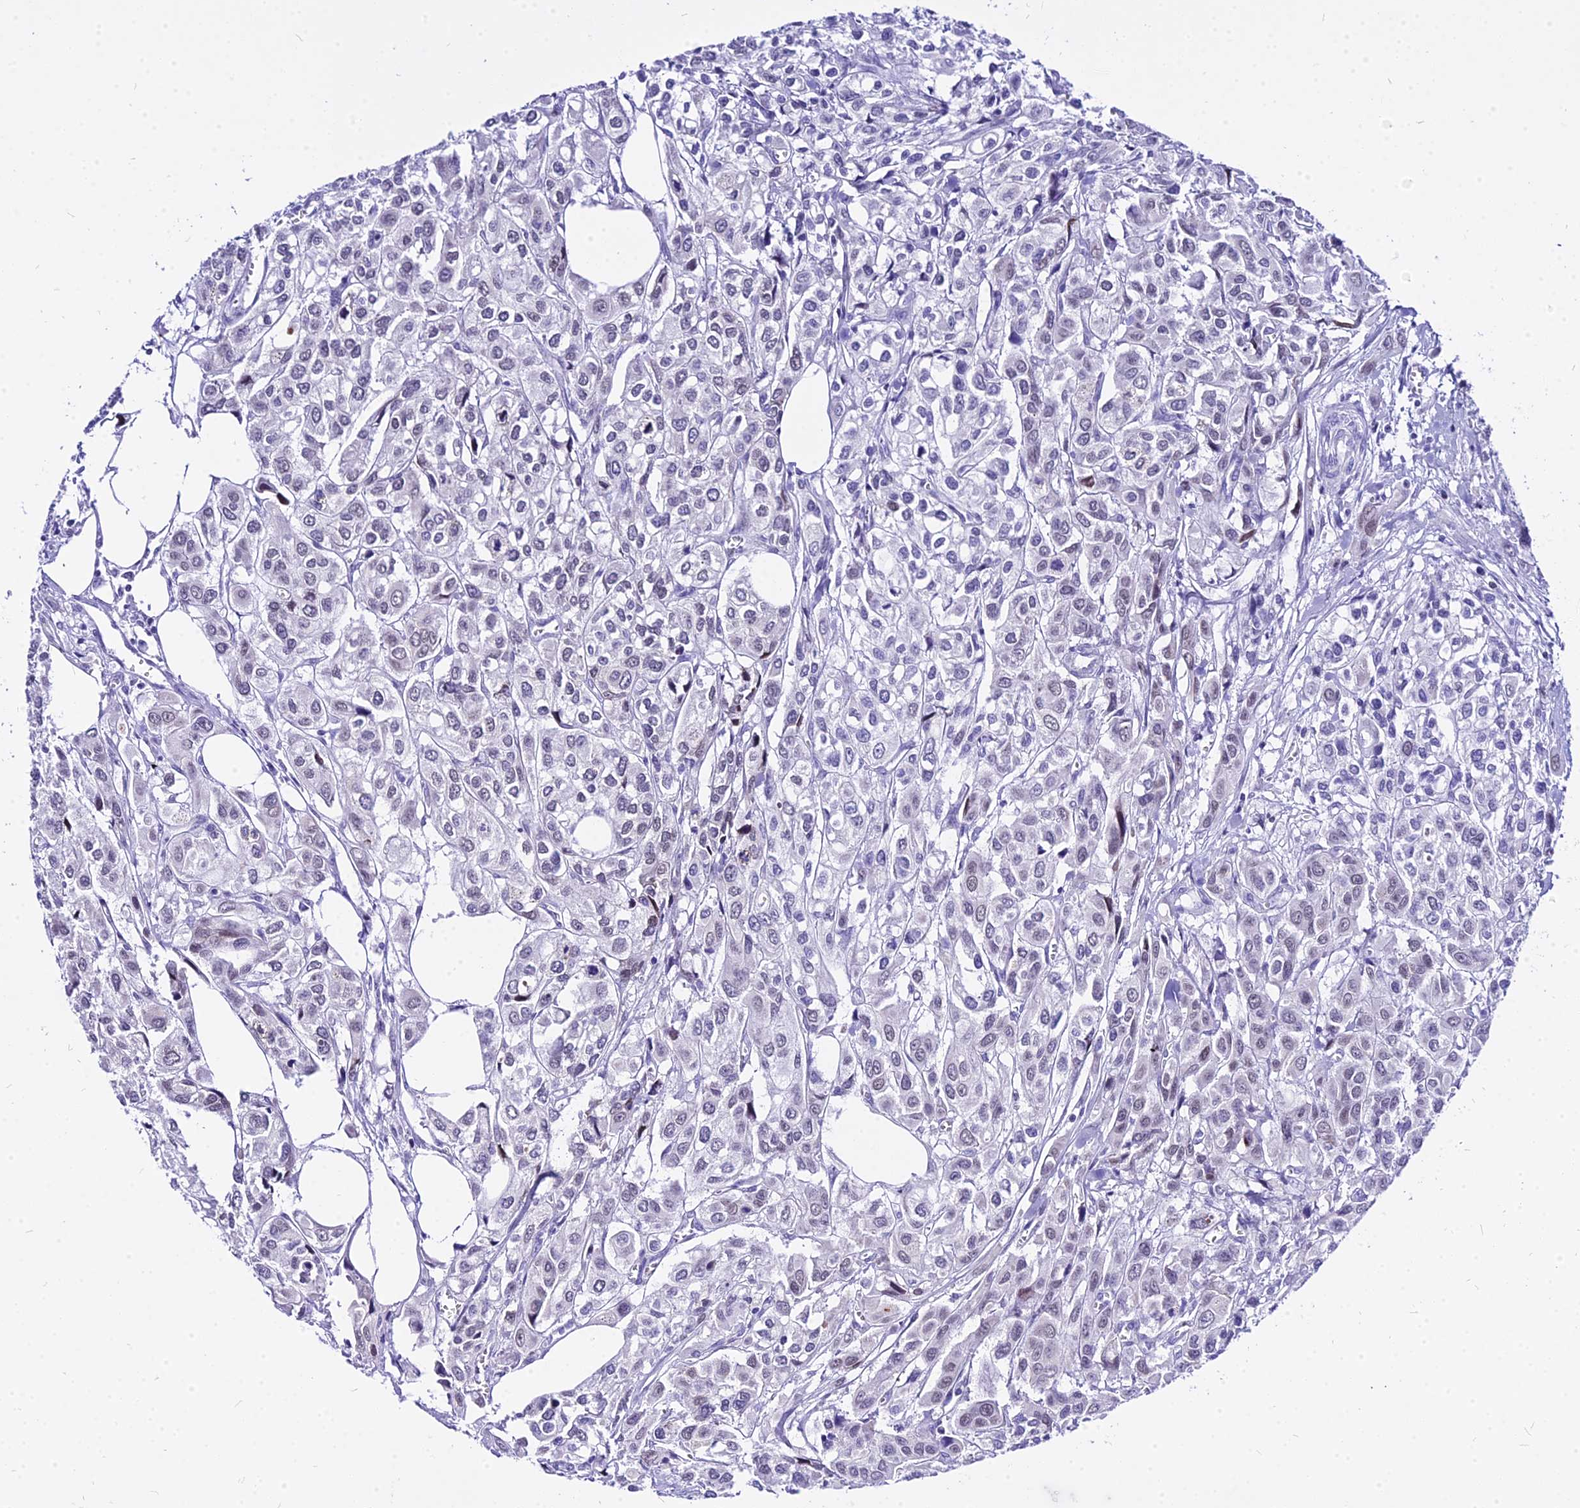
{"staining": {"intensity": "negative", "quantity": "none", "location": "none"}, "tissue": "urothelial cancer", "cell_type": "Tumor cells", "image_type": "cancer", "snomed": [{"axis": "morphology", "description": "Urothelial carcinoma, High grade"}, {"axis": "topography", "description": "Urinary bladder"}], "caption": "There is no significant expression in tumor cells of urothelial carcinoma (high-grade).", "gene": "CARD18", "patient": {"sex": "male", "age": 67}}